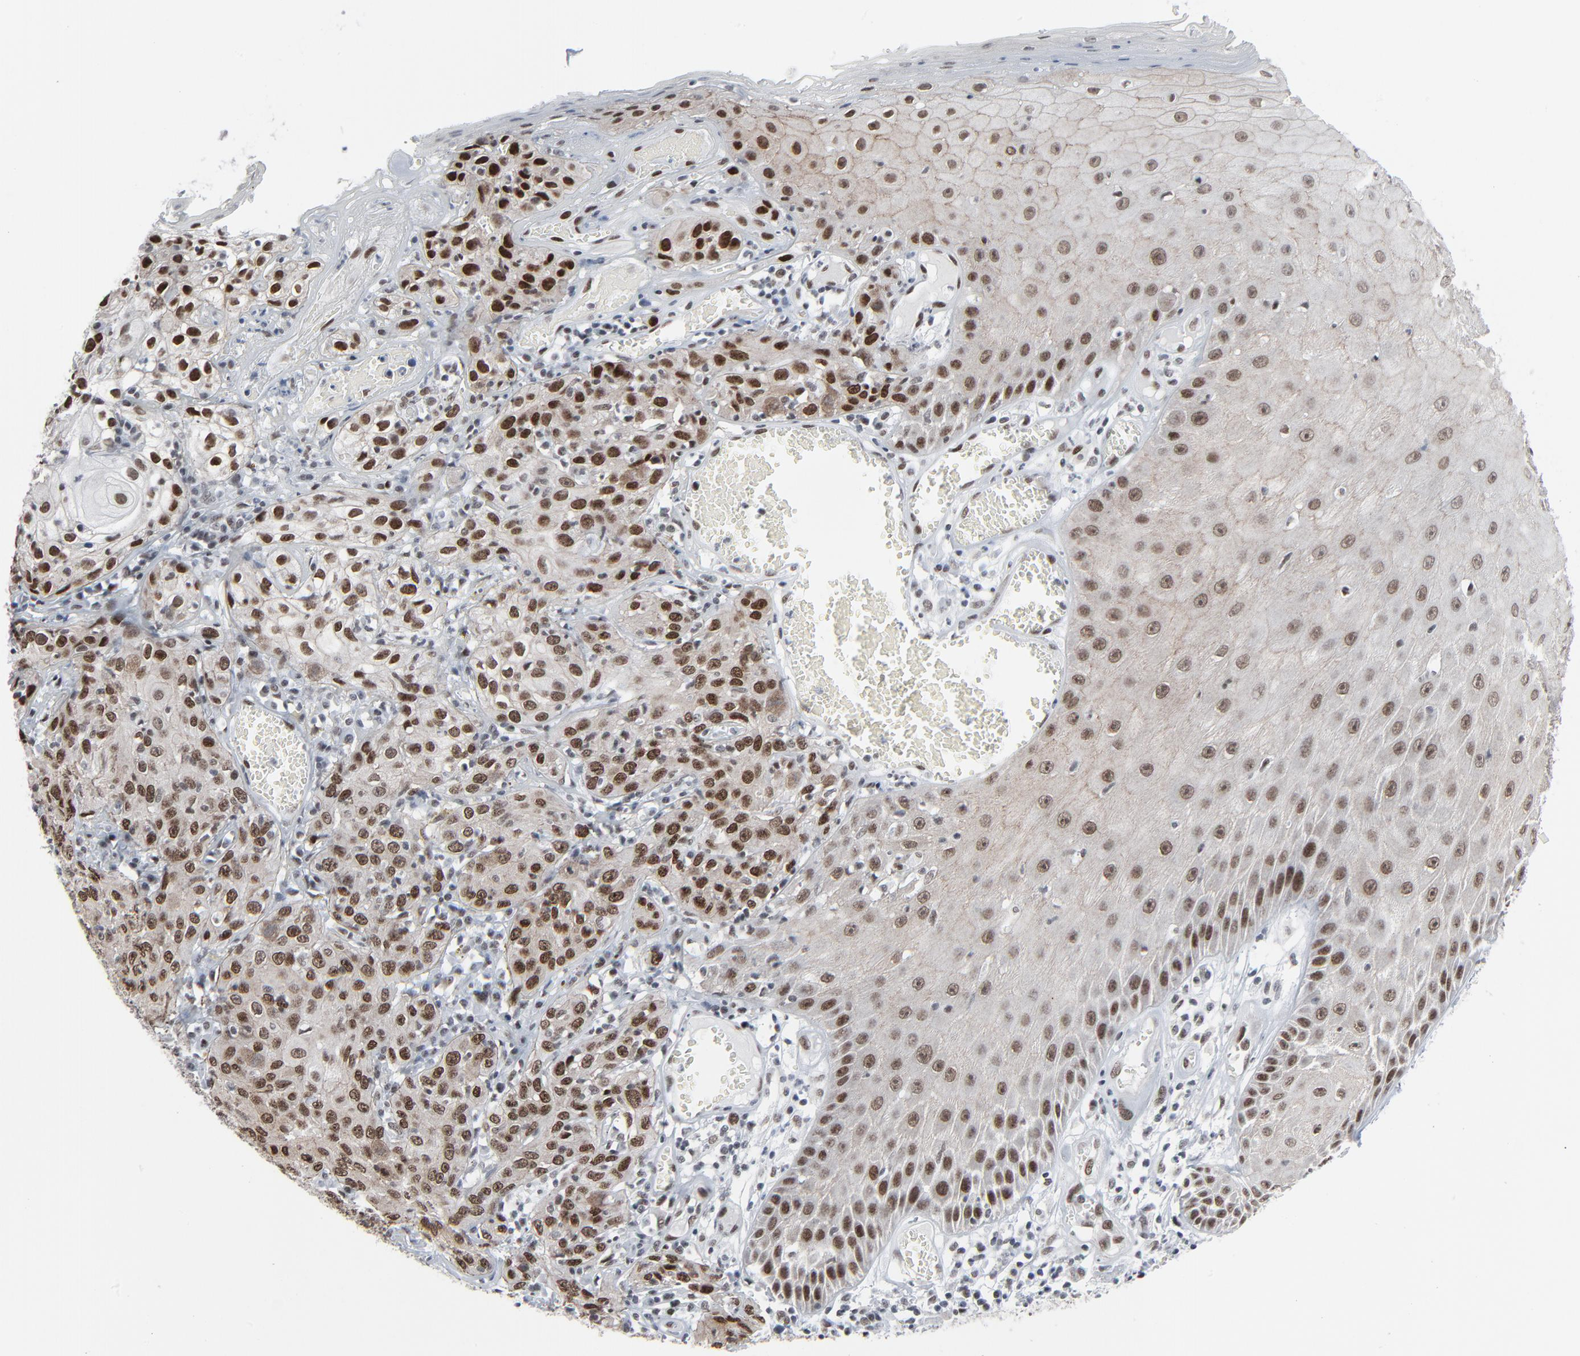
{"staining": {"intensity": "strong", "quantity": ">75%", "location": "nuclear"}, "tissue": "skin cancer", "cell_type": "Tumor cells", "image_type": "cancer", "snomed": [{"axis": "morphology", "description": "Squamous cell carcinoma, NOS"}, {"axis": "topography", "description": "Skin"}], "caption": "Strong nuclear expression for a protein is appreciated in approximately >75% of tumor cells of skin squamous cell carcinoma using immunohistochemistry.", "gene": "FBXO28", "patient": {"sex": "male", "age": 65}}